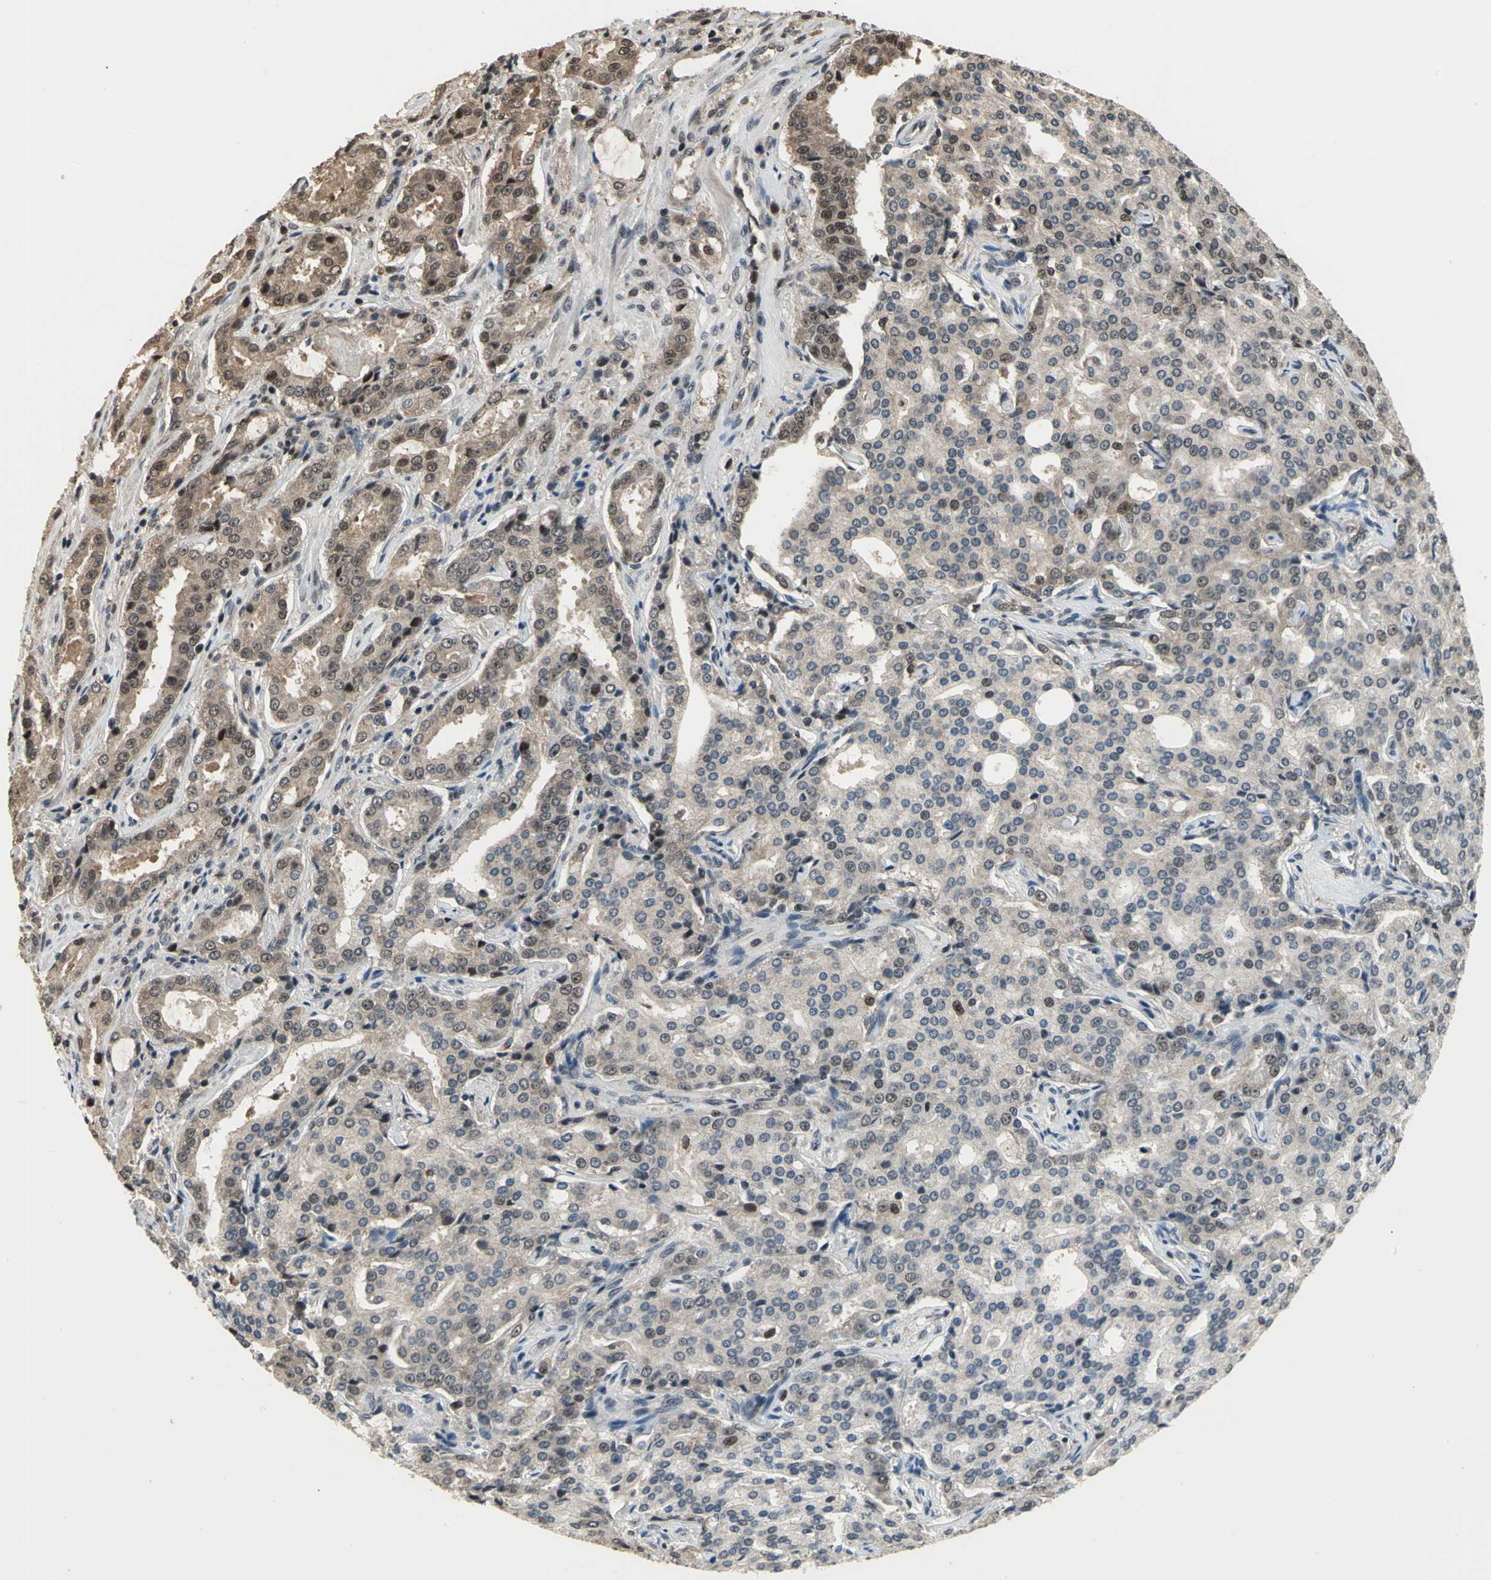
{"staining": {"intensity": "moderate", "quantity": "25%-75%", "location": "nuclear"}, "tissue": "prostate cancer", "cell_type": "Tumor cells", "image_type": "cancer", "snomed": [{"axis": "morphology", "description": "Adenocarcinoma, High grade"}, {"axis": "topography", "description": "Prostate"}], "caption": "High-magnification brightfield microscopy of prostate cancer stained with DAB (brown) and counterstained with hematoxylin (blue). tumor cells exhibit moderate nuclear staining is identified in about25%-75% of cells.", "gene": "MIS18BP1", "patient": {"sex": "male", "age": 72}}